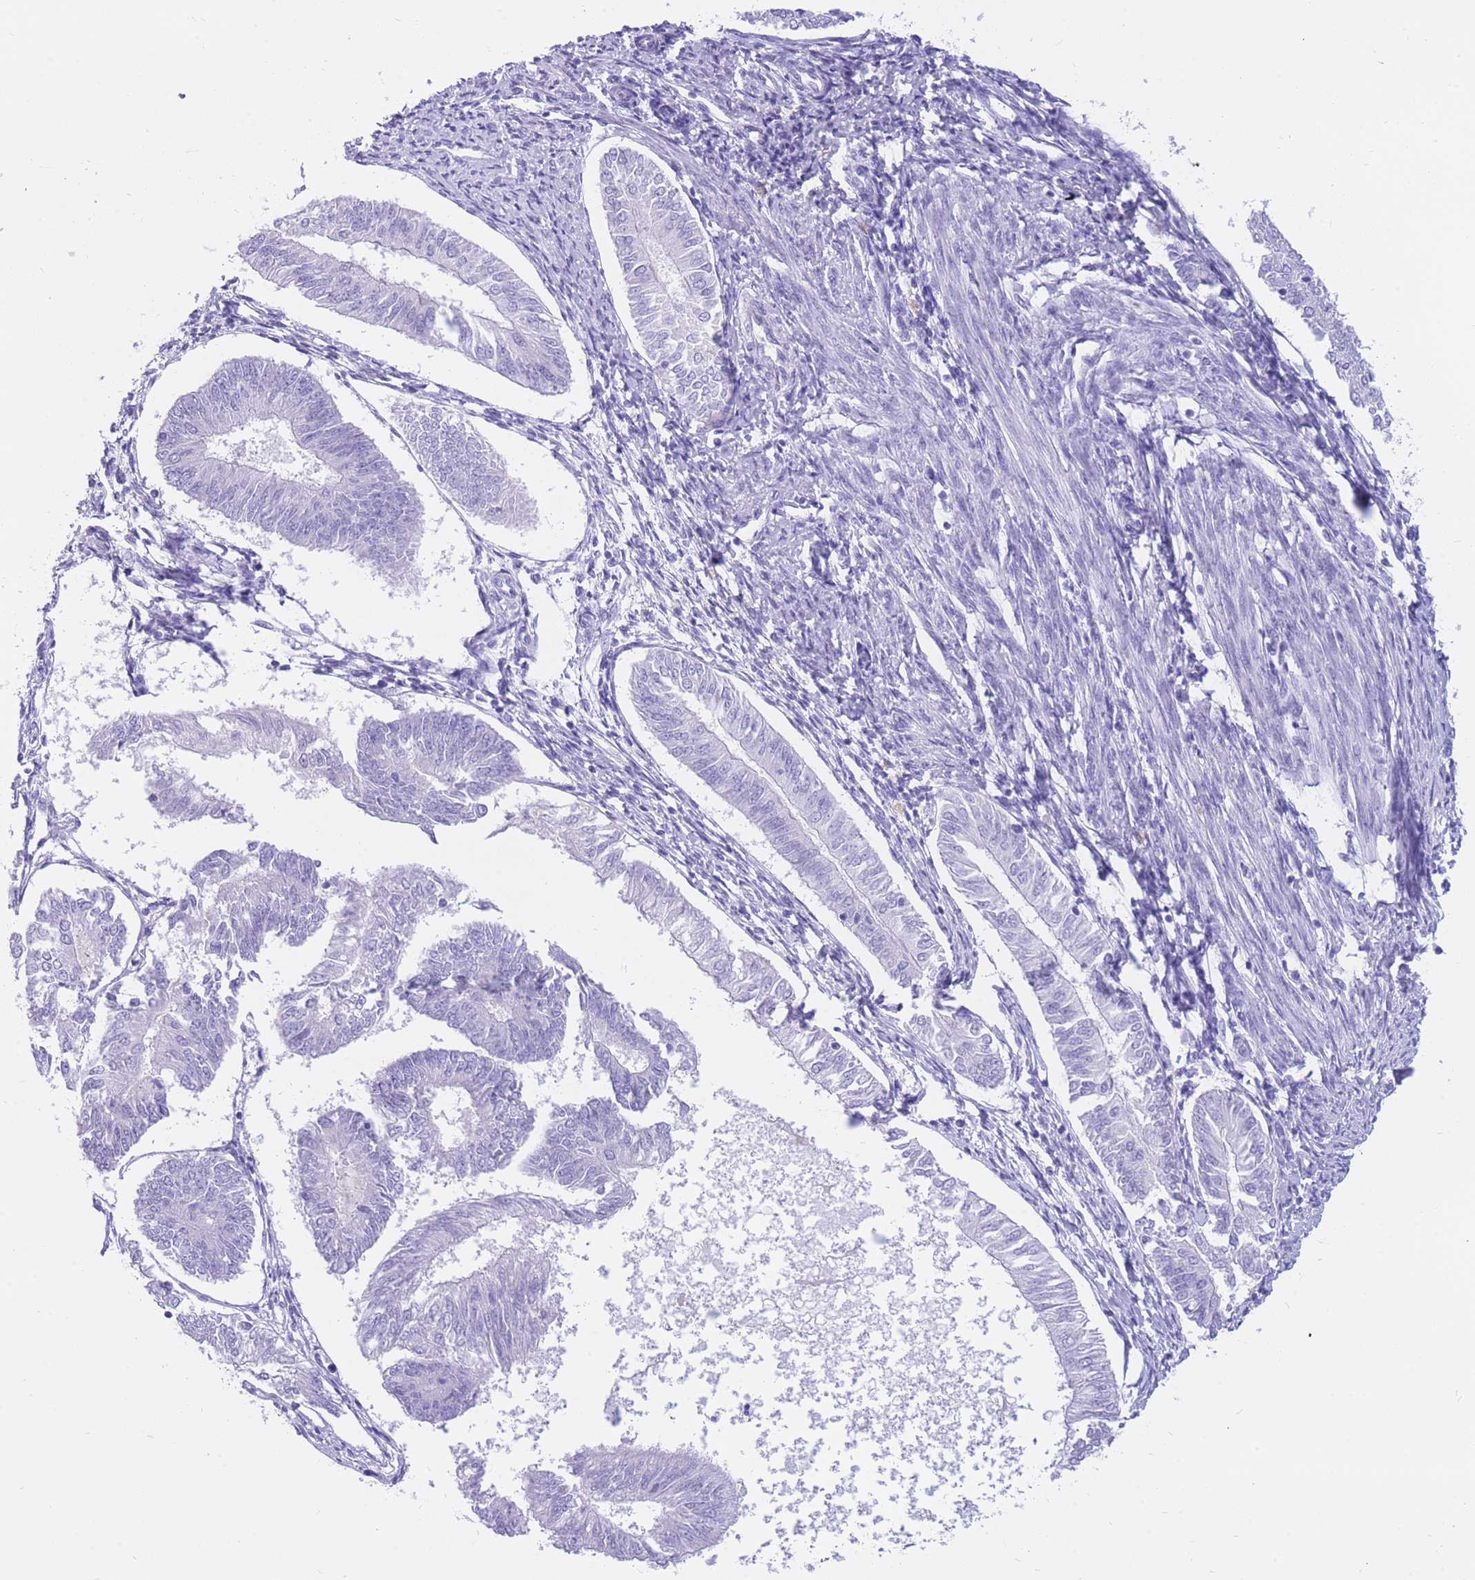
{"staining": {"intensity": "negative", "quantity": "none", "location": "none"}, "tissue": "endometrial cancer", "cell_type": "Tumor cells", "image_type": "cancer", "snomed": [{"axis": "morphology", "description": "Adenocarcinoma, NOS"}, {"axis": "topography", "description": "Endometrium"}], "caption": "Immunohistochemistry of endometrial cancer displays no staining in tumor cells. Nuclei are stained in blue.", "gene": "SULT1A1", "patient": {"sex": "female", "age": 58}}